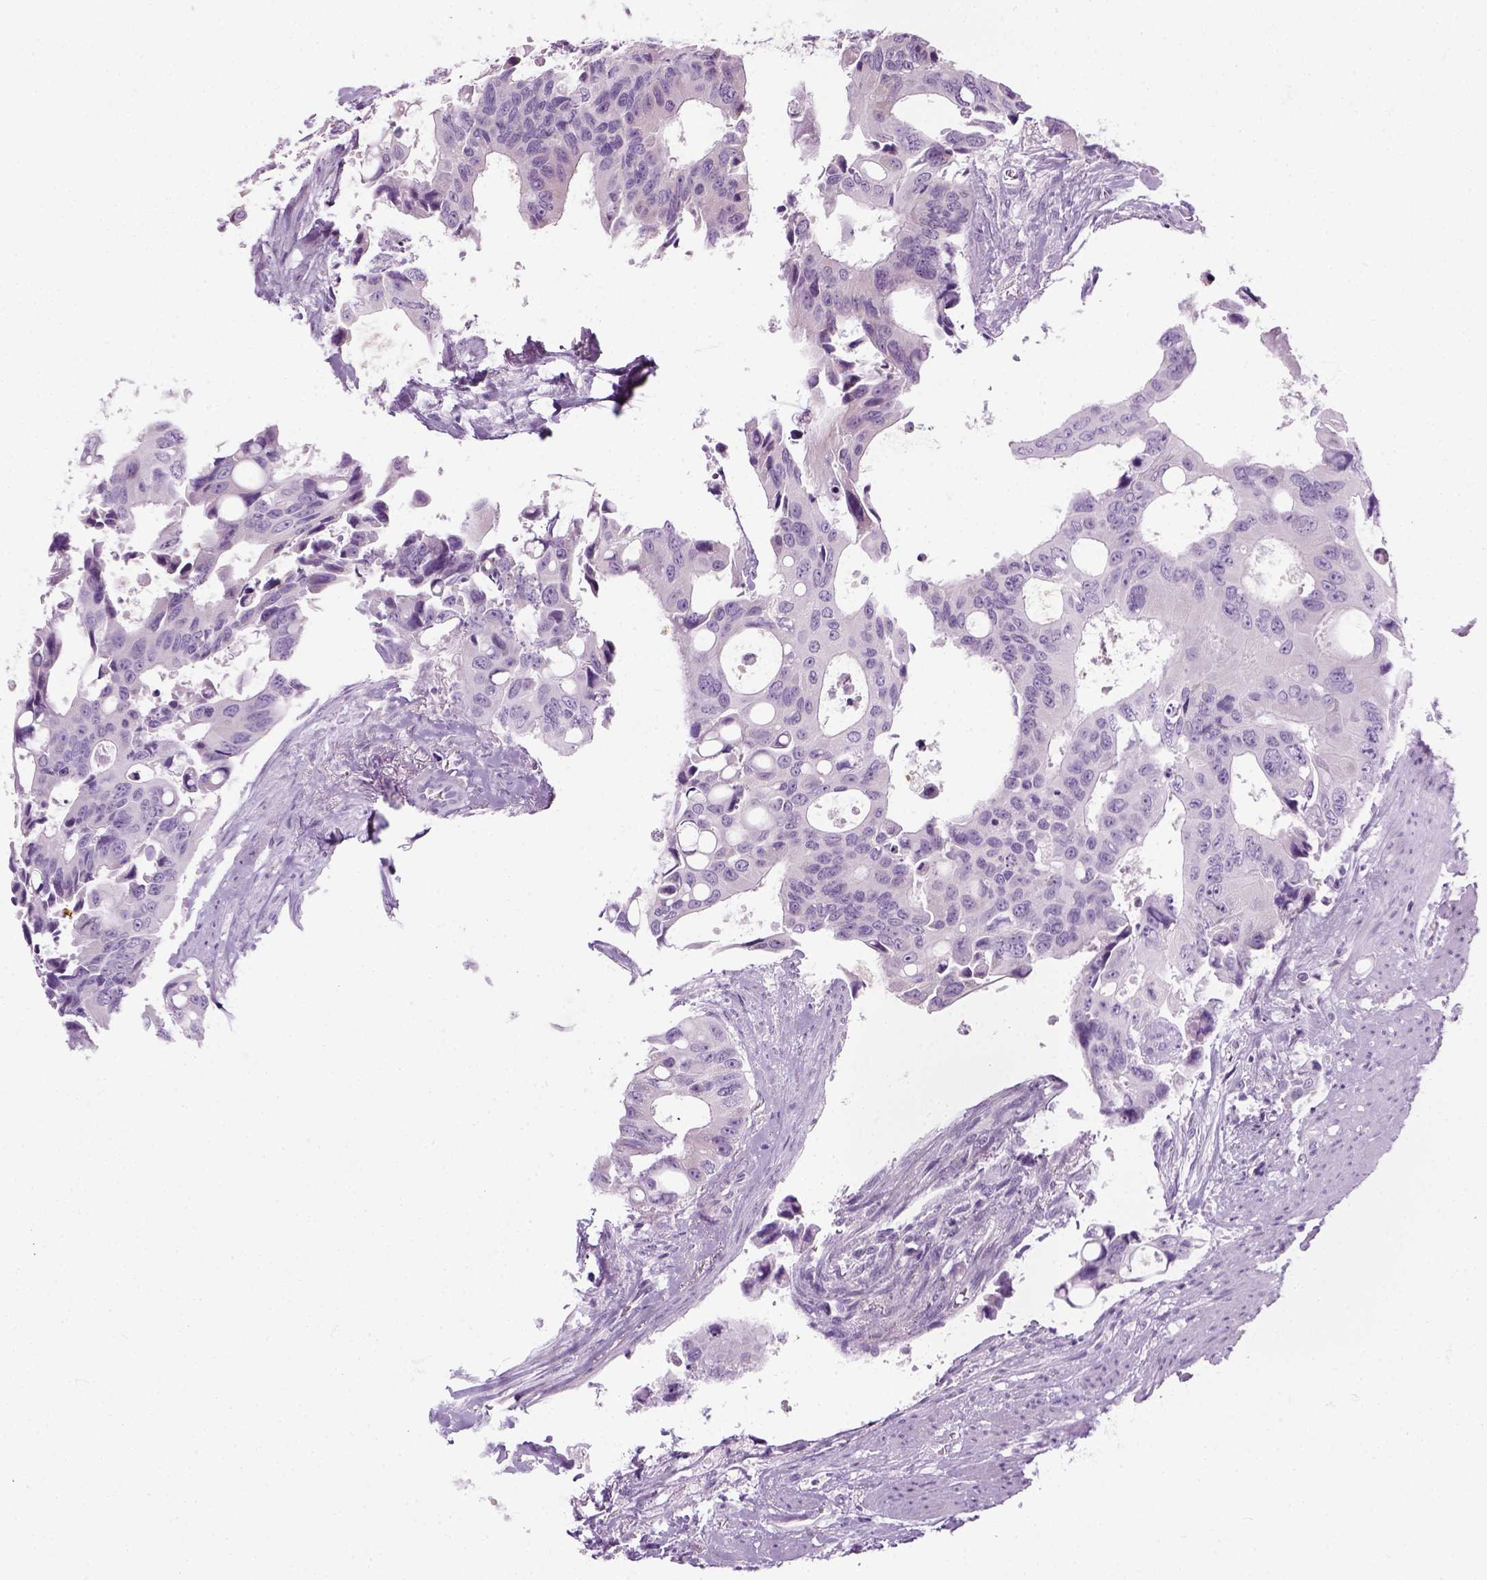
{"staining": {"intensity": "negative", "quantity": "none", "location": "none"}, "tissue": "colorectal cancer", "cell_type": "Tumor cells", "image_type": "cancer", "snomed": [{"axis": "morphology", "description": "Adenocarcinoma, NOS"}, {"axis": "topography", "description": "Rectum"}], "caption": "Immunohistochemistry image of neoplastic tissue: human adenocarcinoma (colorectal) stained with DAB (3,3'-diaminobenzidine) reveals no significant protein positivity in tumor cells.", "gene": "SLC12A5", "patient": {"sex": "male", "age": 76}}